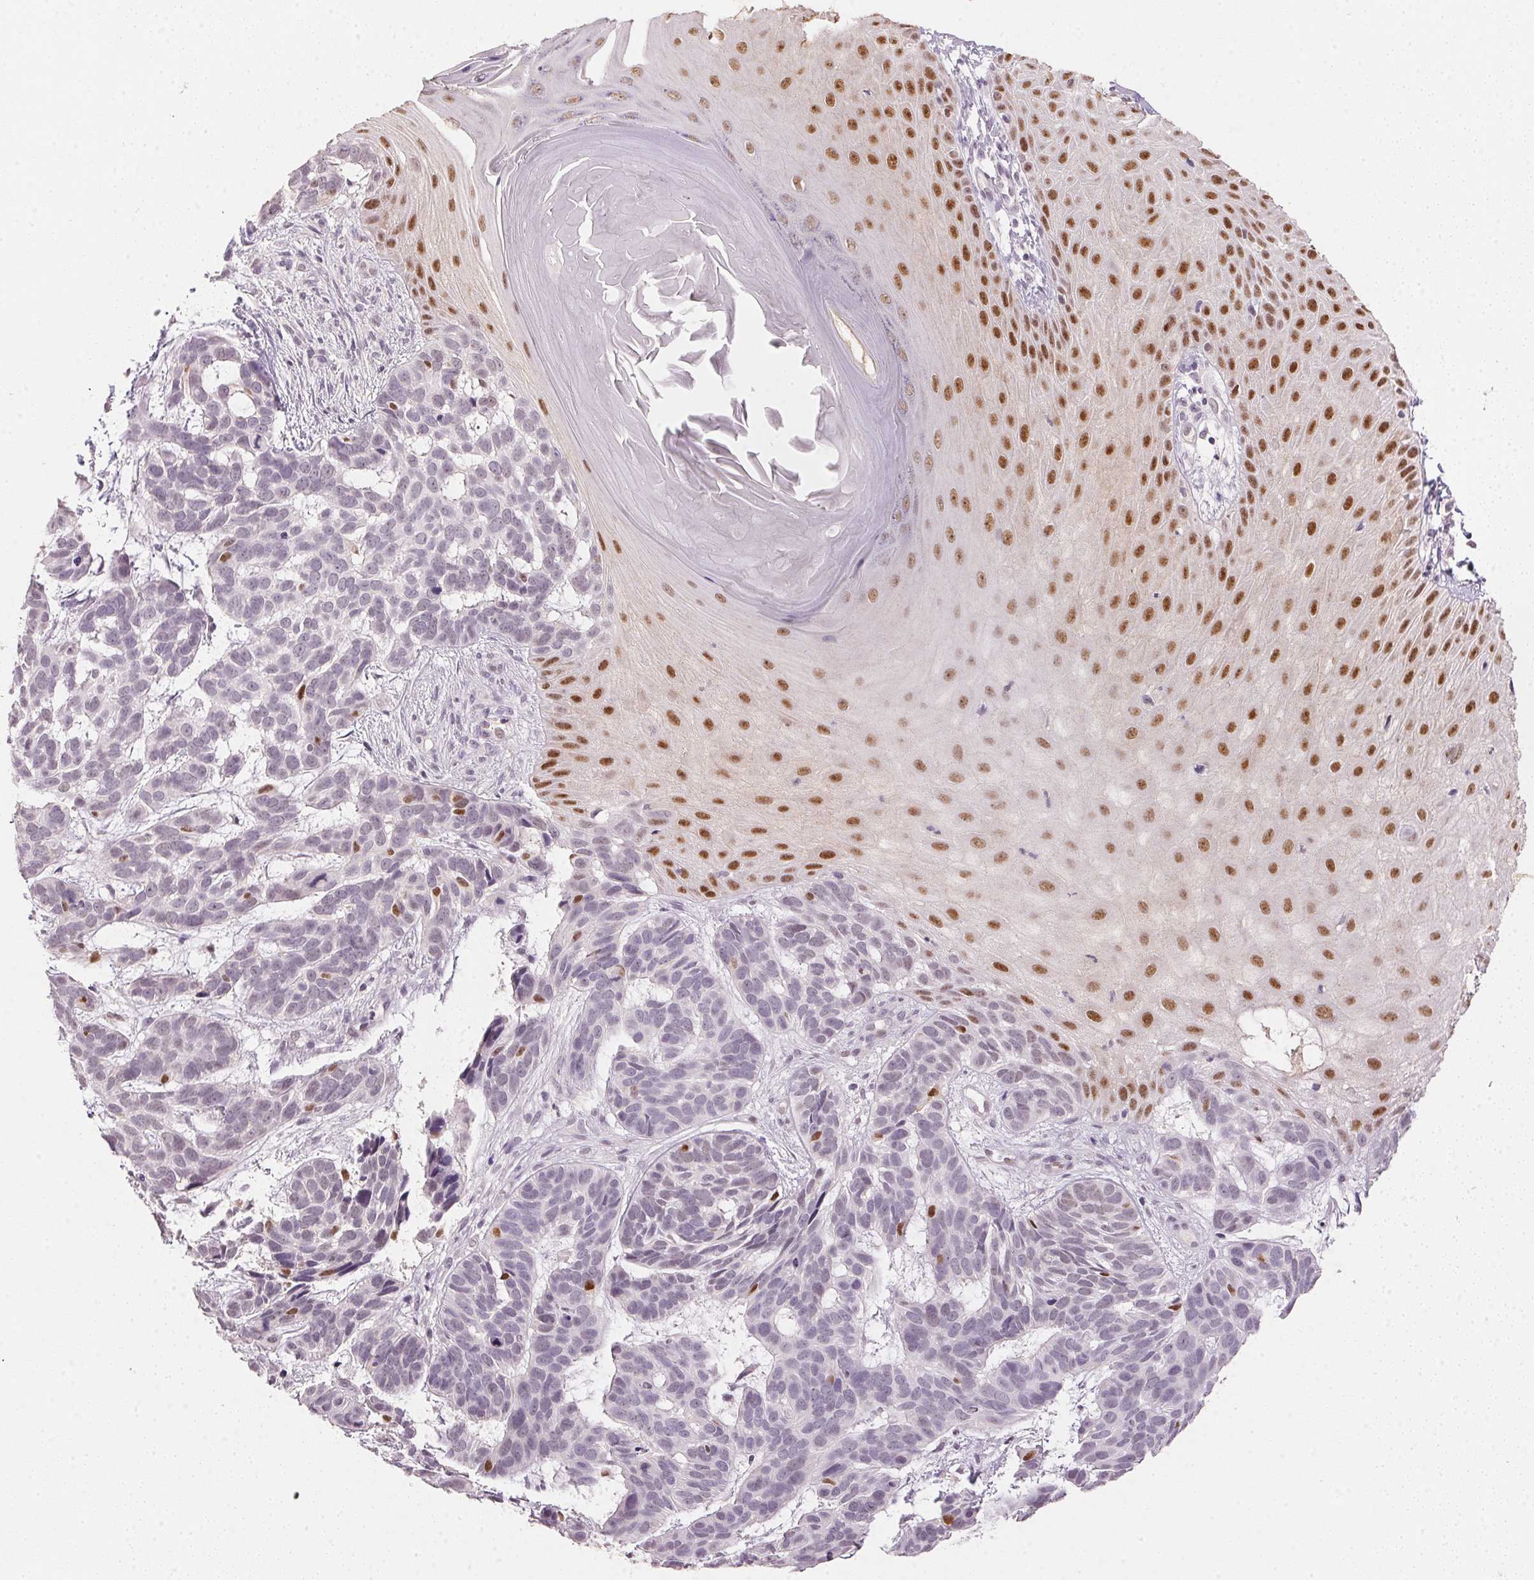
{"staining": {"intensity": "negative", "quantity": "none", "location": "none"}, "tissue": "skin cancer", "cell_type": "Tumor cells", "image_type": "cancer", "snomed": [{"axis": "morphology", "description": "Basal cell carcinoma"}, {"axis": "topography", "description": "Skin"}], "caption": "Basal cell carcinoma (skin) stained for a protein using immunohistochemistry demonstrates no expression tumor cells.", "gene": "POLR3G", "patient": {"sex": "male", "age": 78}}